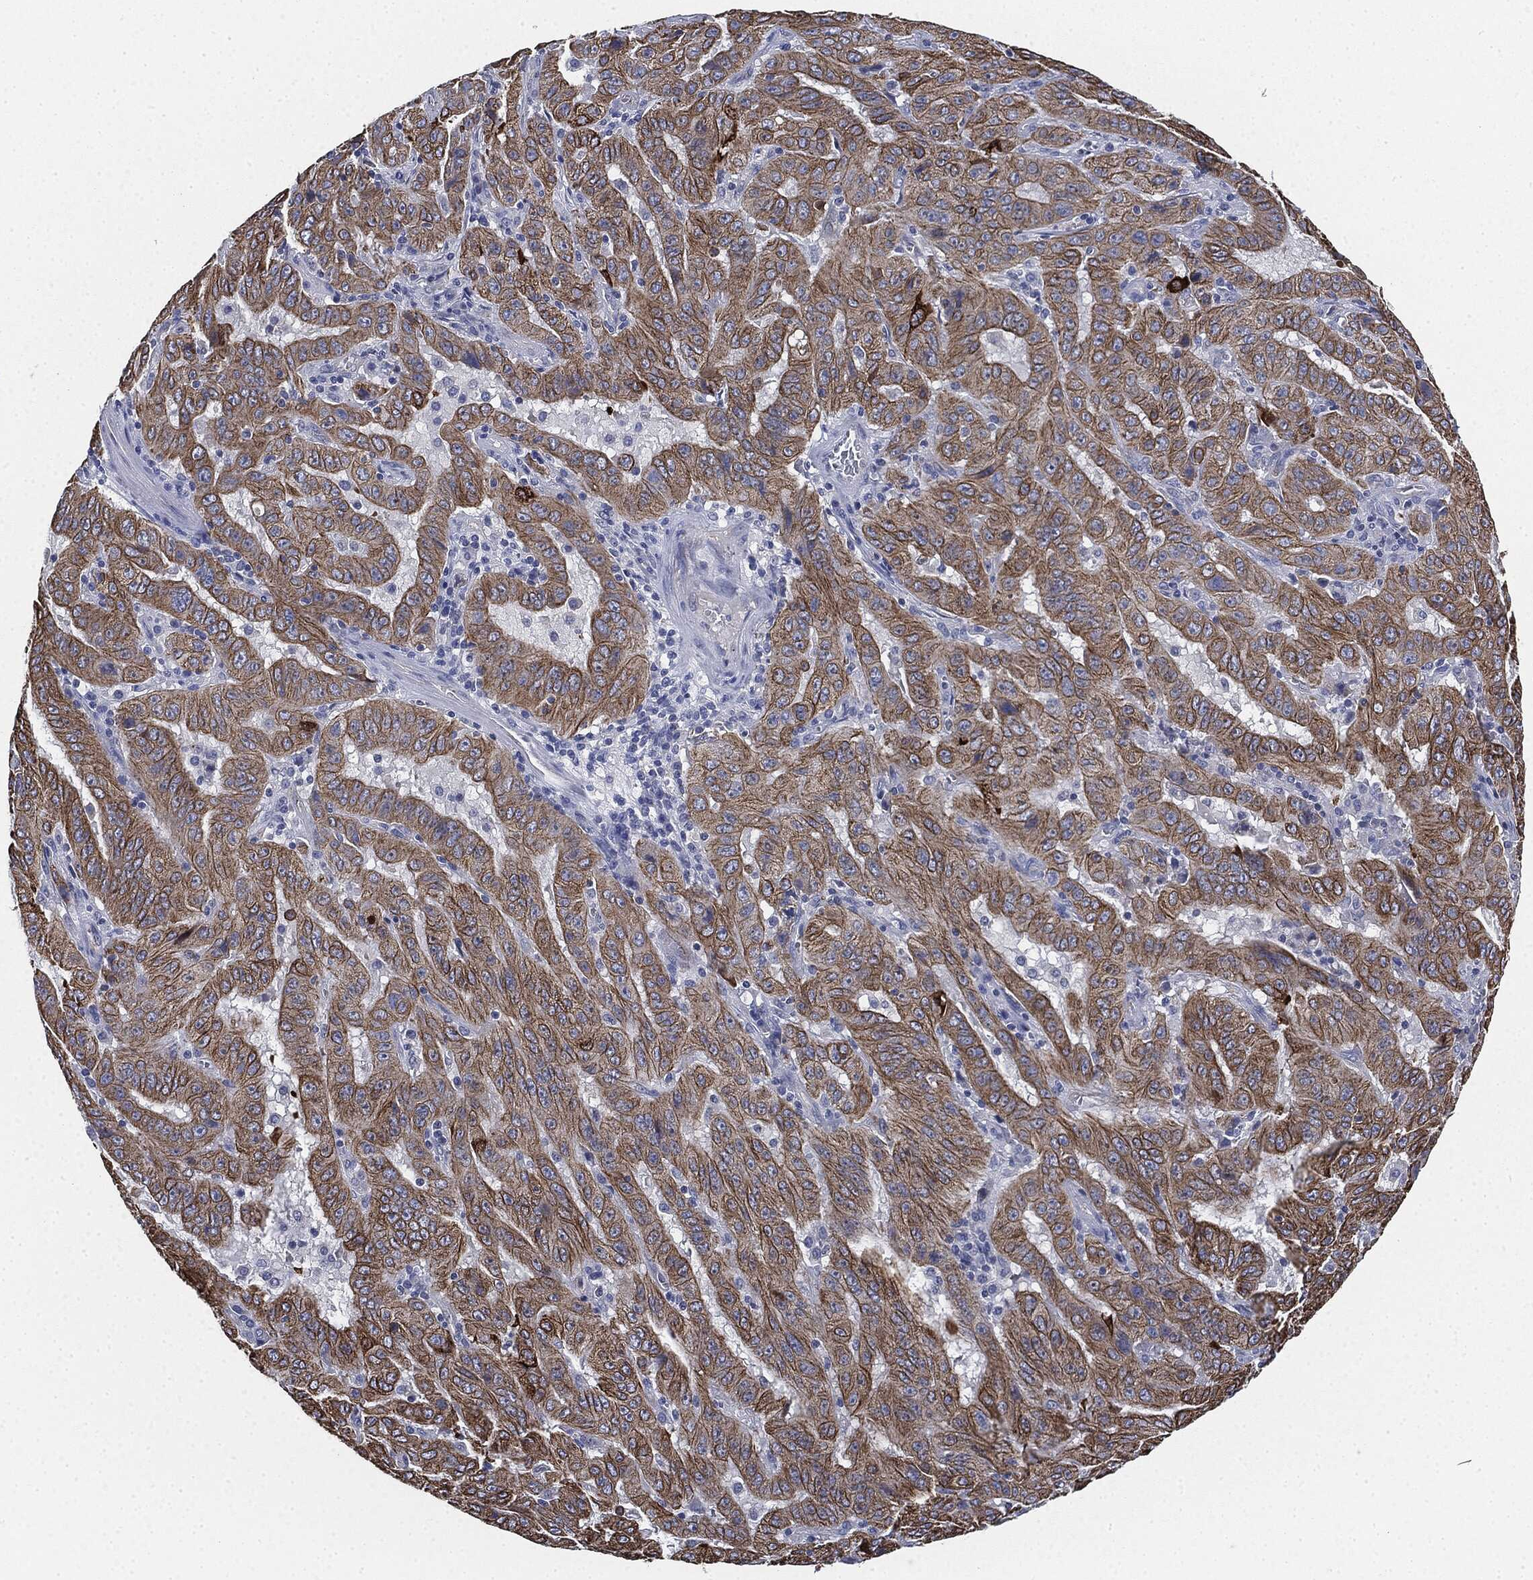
{"staining": {"intensity": "moderate", "quantity": ">75%", "location": "cytoplasmic/membranous"}, "tissue": "pancreatic cancer", "cell_type": "Tumor cells", "image_type": "cancer", "snomed": [{"axis": "morphology", "description": "Adenocarcinoma, NOS"}, {"axis": "topography", "description": "Pancreas"}], "caption": "A brown stain highlights moderate cytoplasmic/membranous staining of a protein in human pancreatic cancer (adenocarcinoma) tumor cells.", "gene": "SHROOM2", "patient": {"sex": "male", "age": 63}}